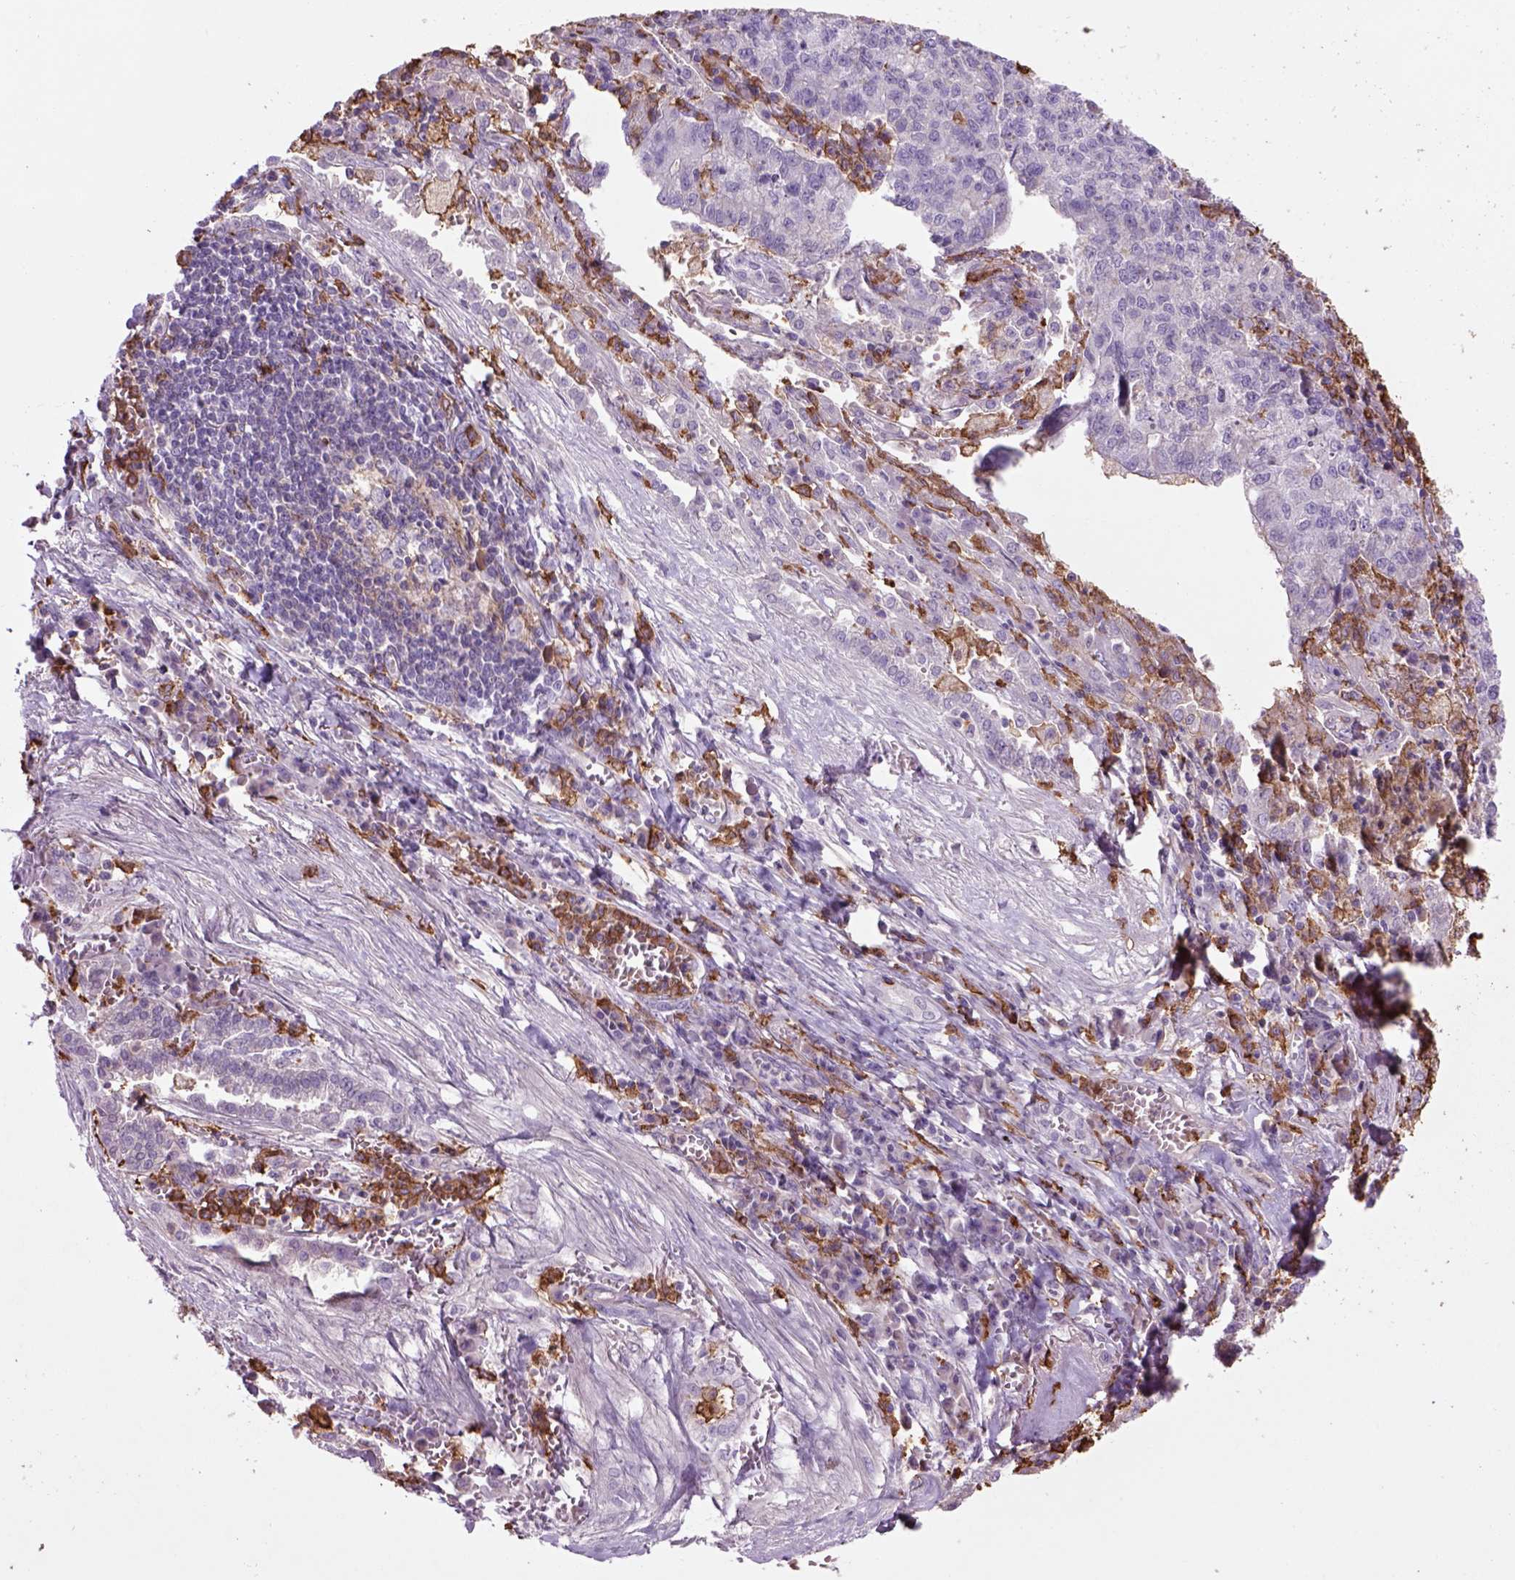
{"staining": {"intensity": "negative", "quantity": "none", "location": "none"}, "tissue": "lung cancer", "cell_type": "Tumor cells", "image_type": "cancer", "snomed": [{"axis": "morphology", "description": "Adenocarcinoma, NOS"}, {"axis": "topography", "description": "Lung"}], "caption": "An immunohistochemistry photomicrograph of lung adenocarcinoma is shown. There is no staining in tumor cells of lung adenocarcinoma.", "gene": "CD14", "patient": {"sex": "male", "age": 57}}